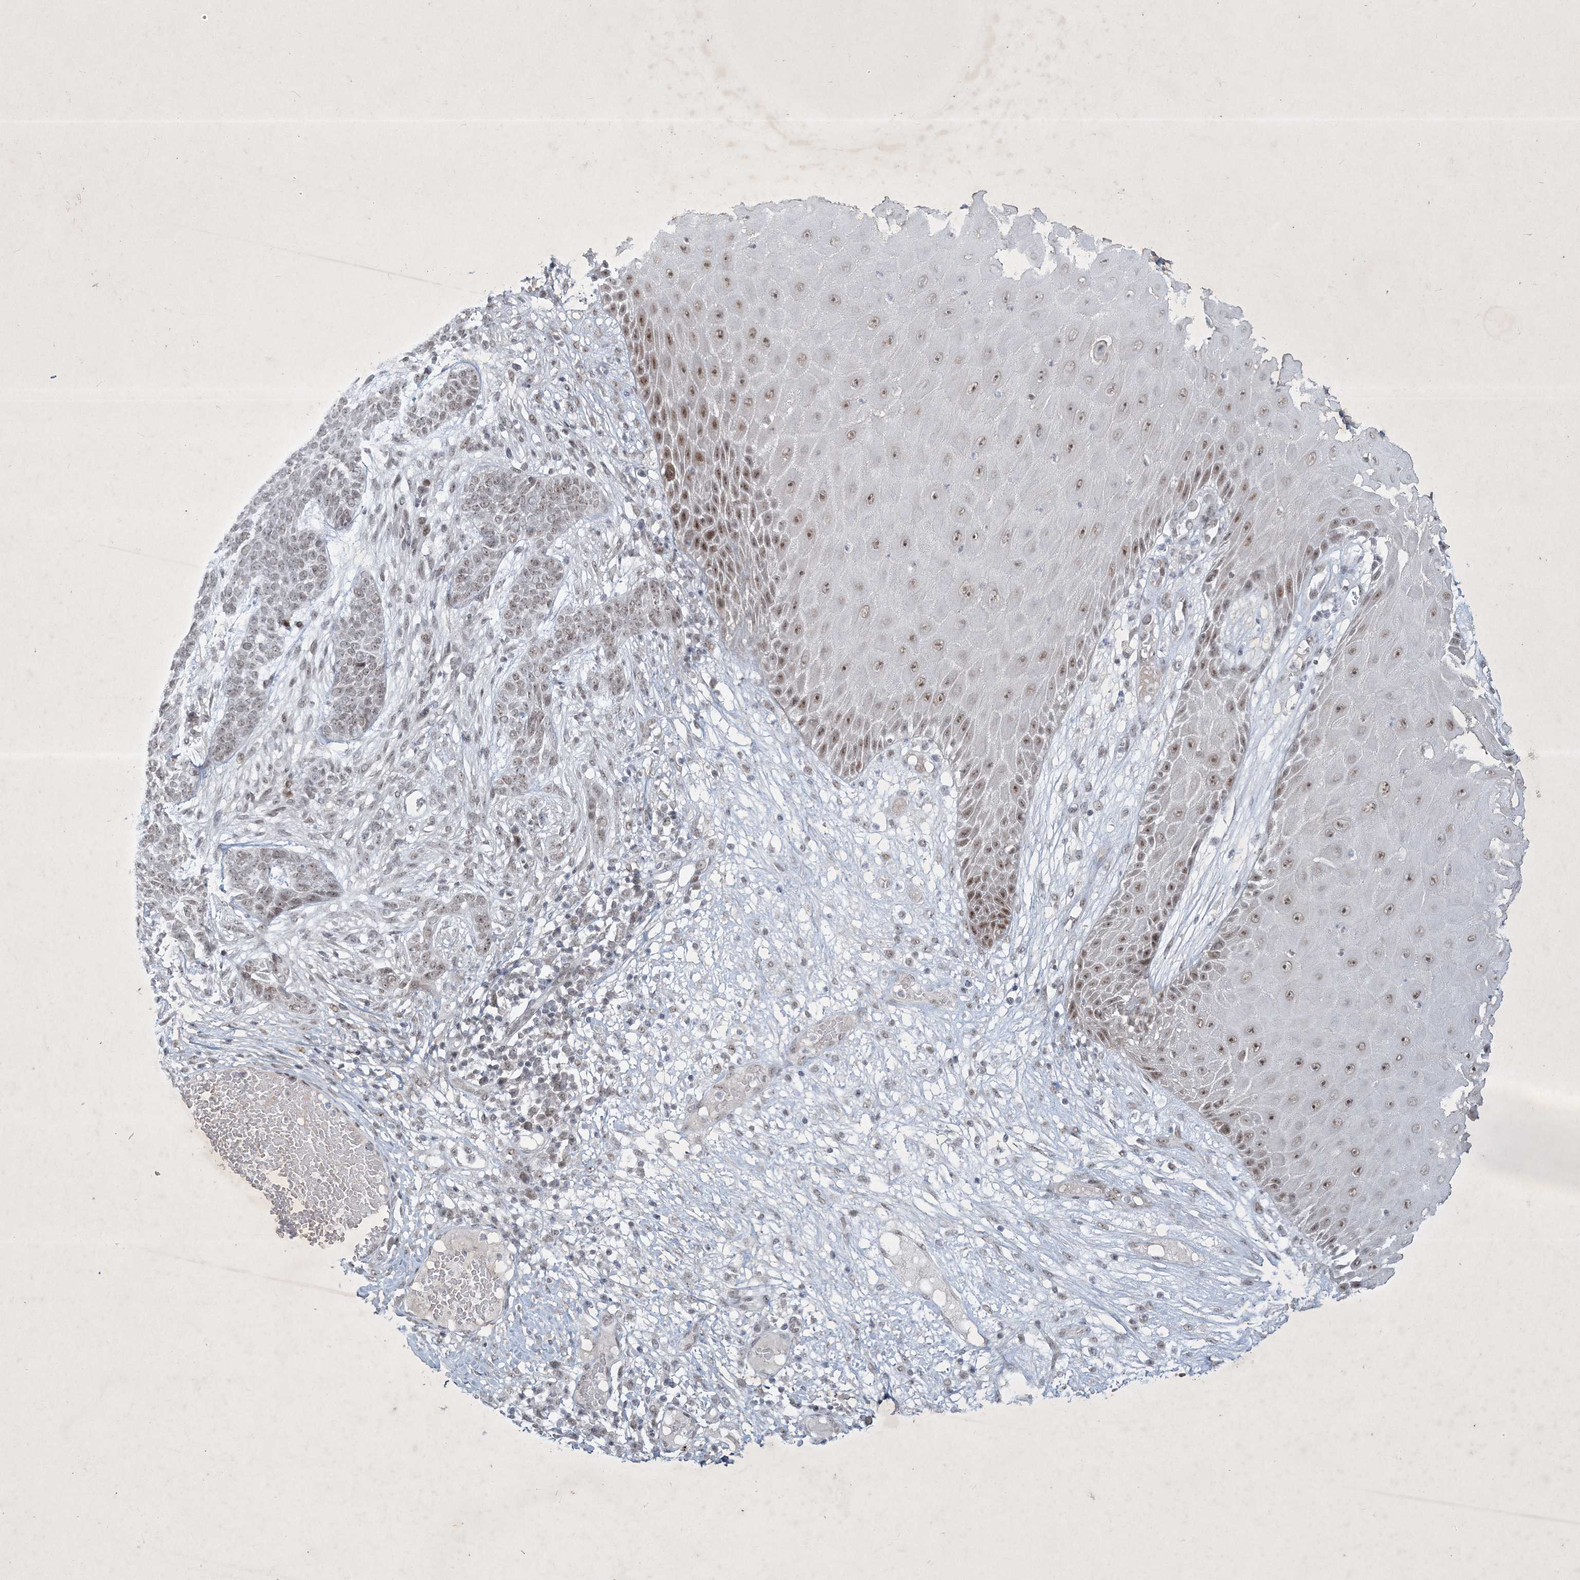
{"staining": {"intensity": "negative", "quantity": "none", "location": "none"}, "tissue": "skin cancer", "cell_type": "Tumor cells", "image_type": "cancer", "snomed": [{"axis": "morphology", "description": "Normal tissue, NOS"}, {"axis": "morphology", "description": "Basal cell carcinoma"}, {"axis": "topography", "description": "Skin"}], "caption": "There is no significant positivity in tumor cells of skin cancer (basal cell carcinoma).", "gene": "ZBTB9", "patient": {"sex": "male", "age": 64}}